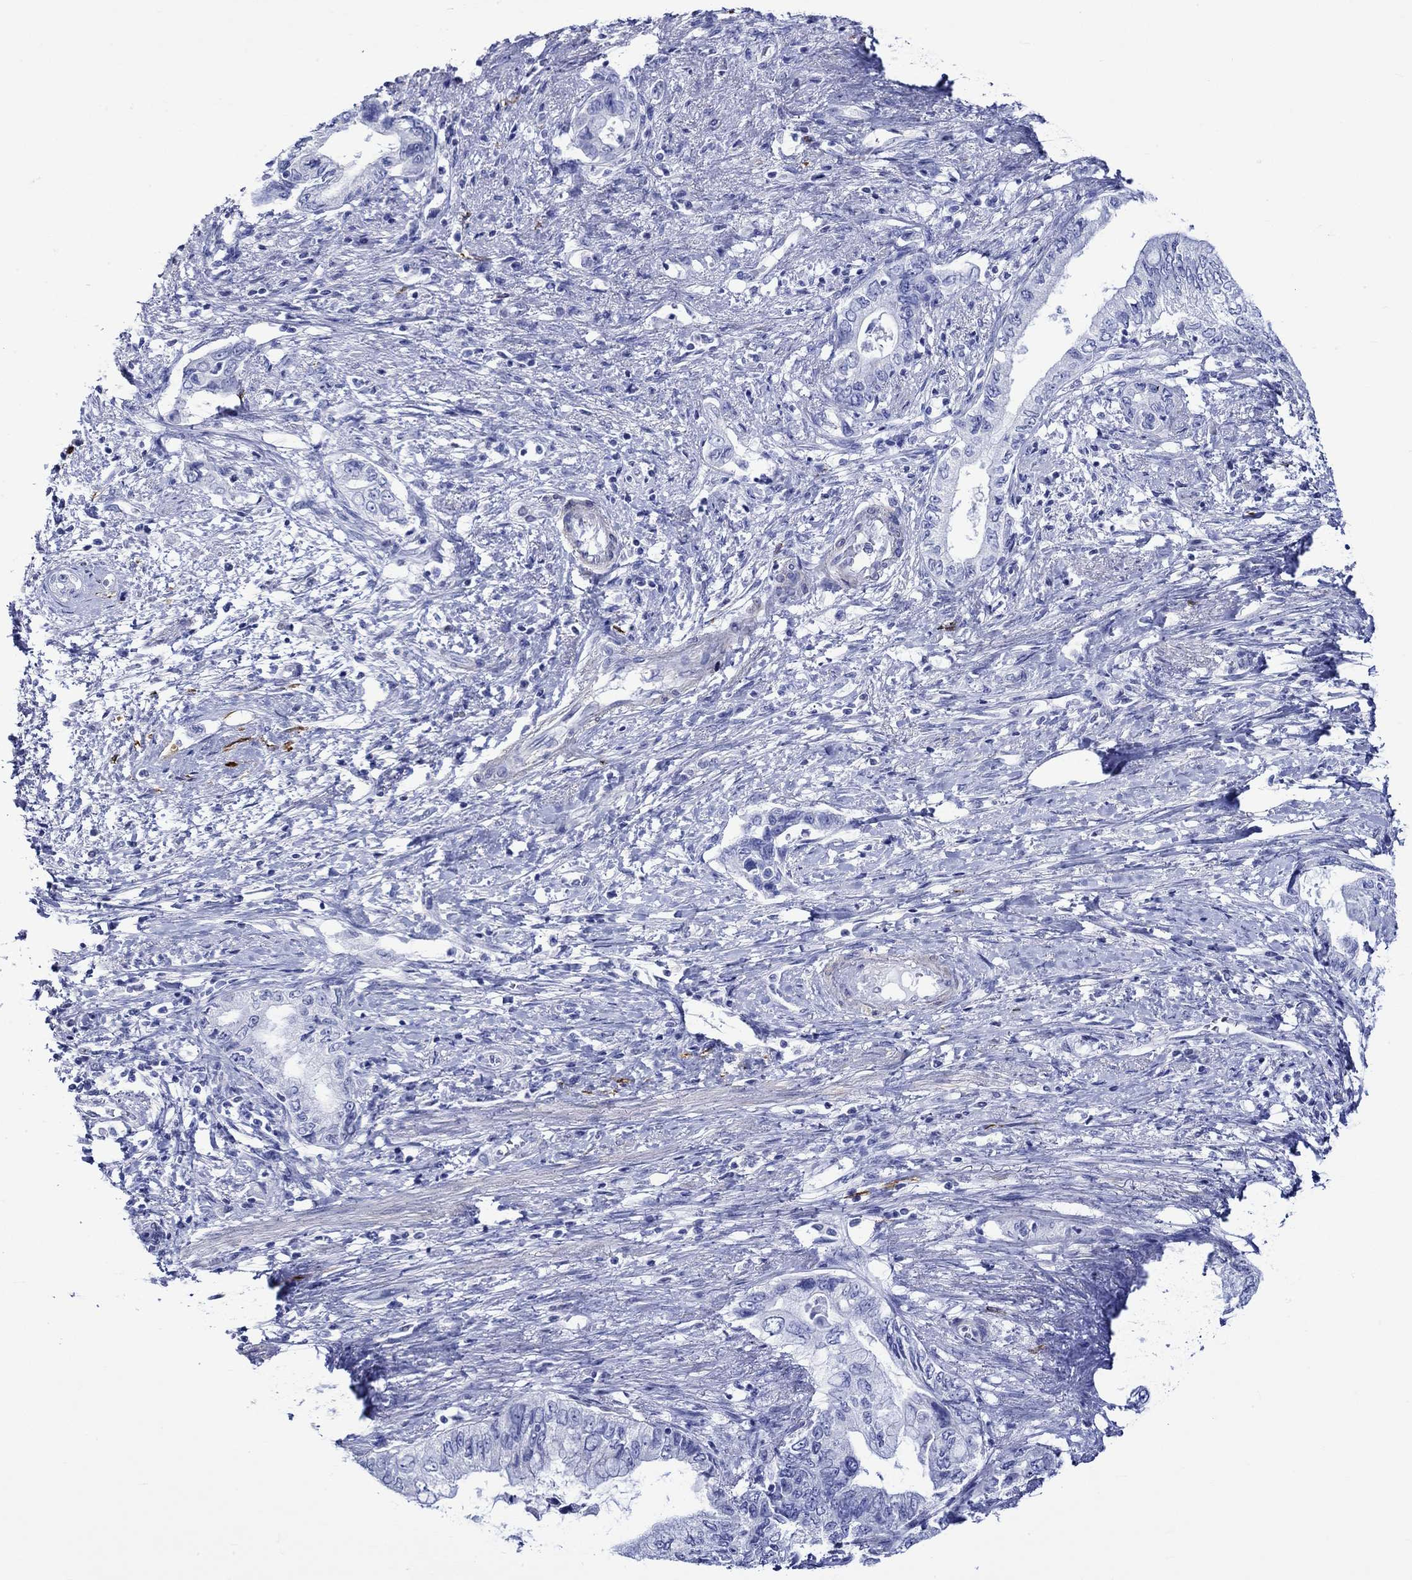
{"staining": {"intensity": "negative", "quantity": "none", "location": "none"}, "tissue": "pancreatic cancer", "cell_type": "Tumor cells", "image_type": "cancer", "snomed": [{"axis": "morphology", "description": "Adenocarcinoma, NOS"}, {"axis": "topography", "description": "Pancreas"}], "caption": "Tumor cells are negative for brown protein staining in pancreatic cancer.", "gene": "CRYAB", "patient": {"sex": "female", "age": 73}}